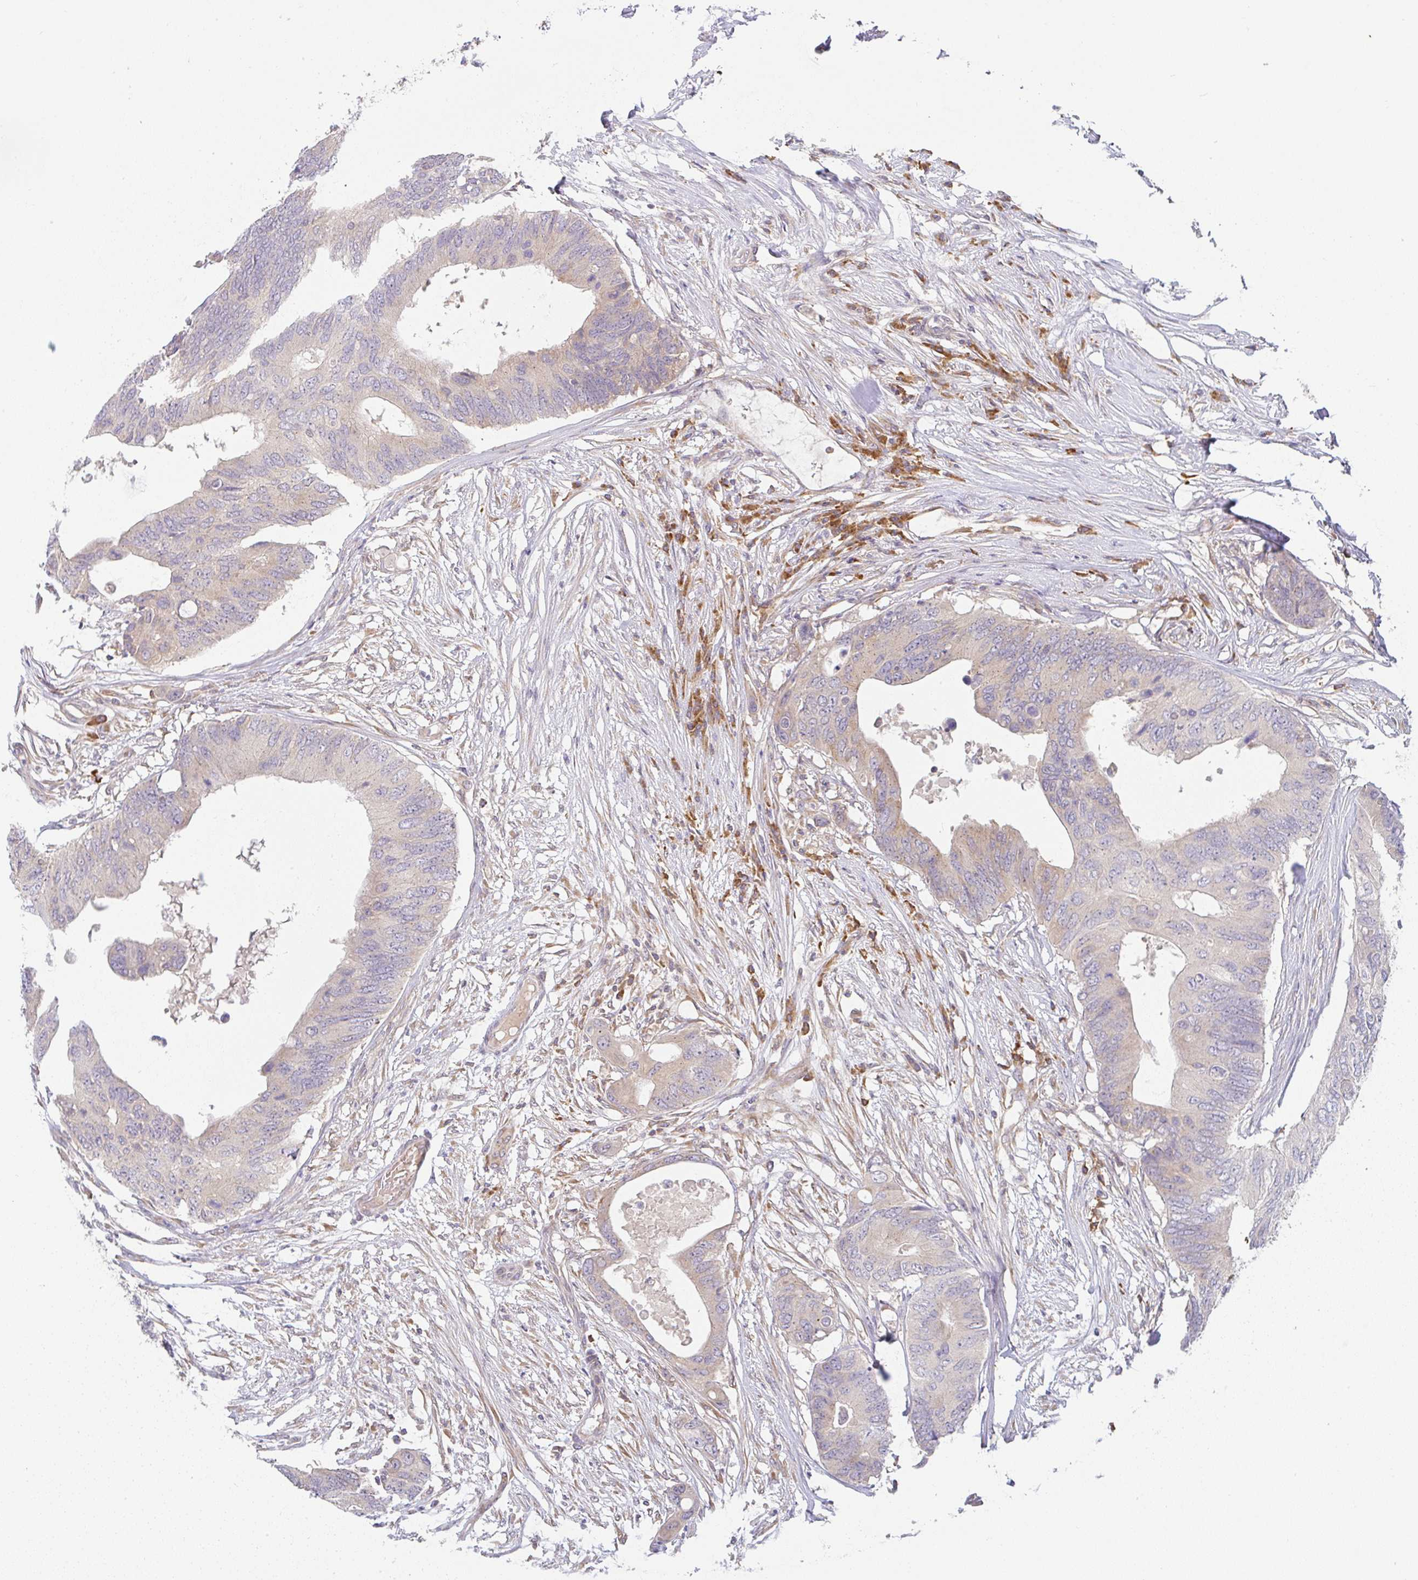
{"staining": {"intensity": "weak", "quantity": "25%-75%", "location": "cytoplasmic/membranous"}, "tissue": "colorectal cancer", "cell_type": "Tumor cells", "image_type": "cancer", "snomed": [{"axis": "morphology", "description": "Adenocarcinoma, NOS"}, {"axis": "topography", "description": "Colon"}], "caption": "A photomicrograph of human adenocarcinoma (colorectal) stained for a protein reveals weak cytoplasmic/membranous brown staining in tumor cells.", "gene": "DERL2", "patient": {"sex": "male", "age": 71}}